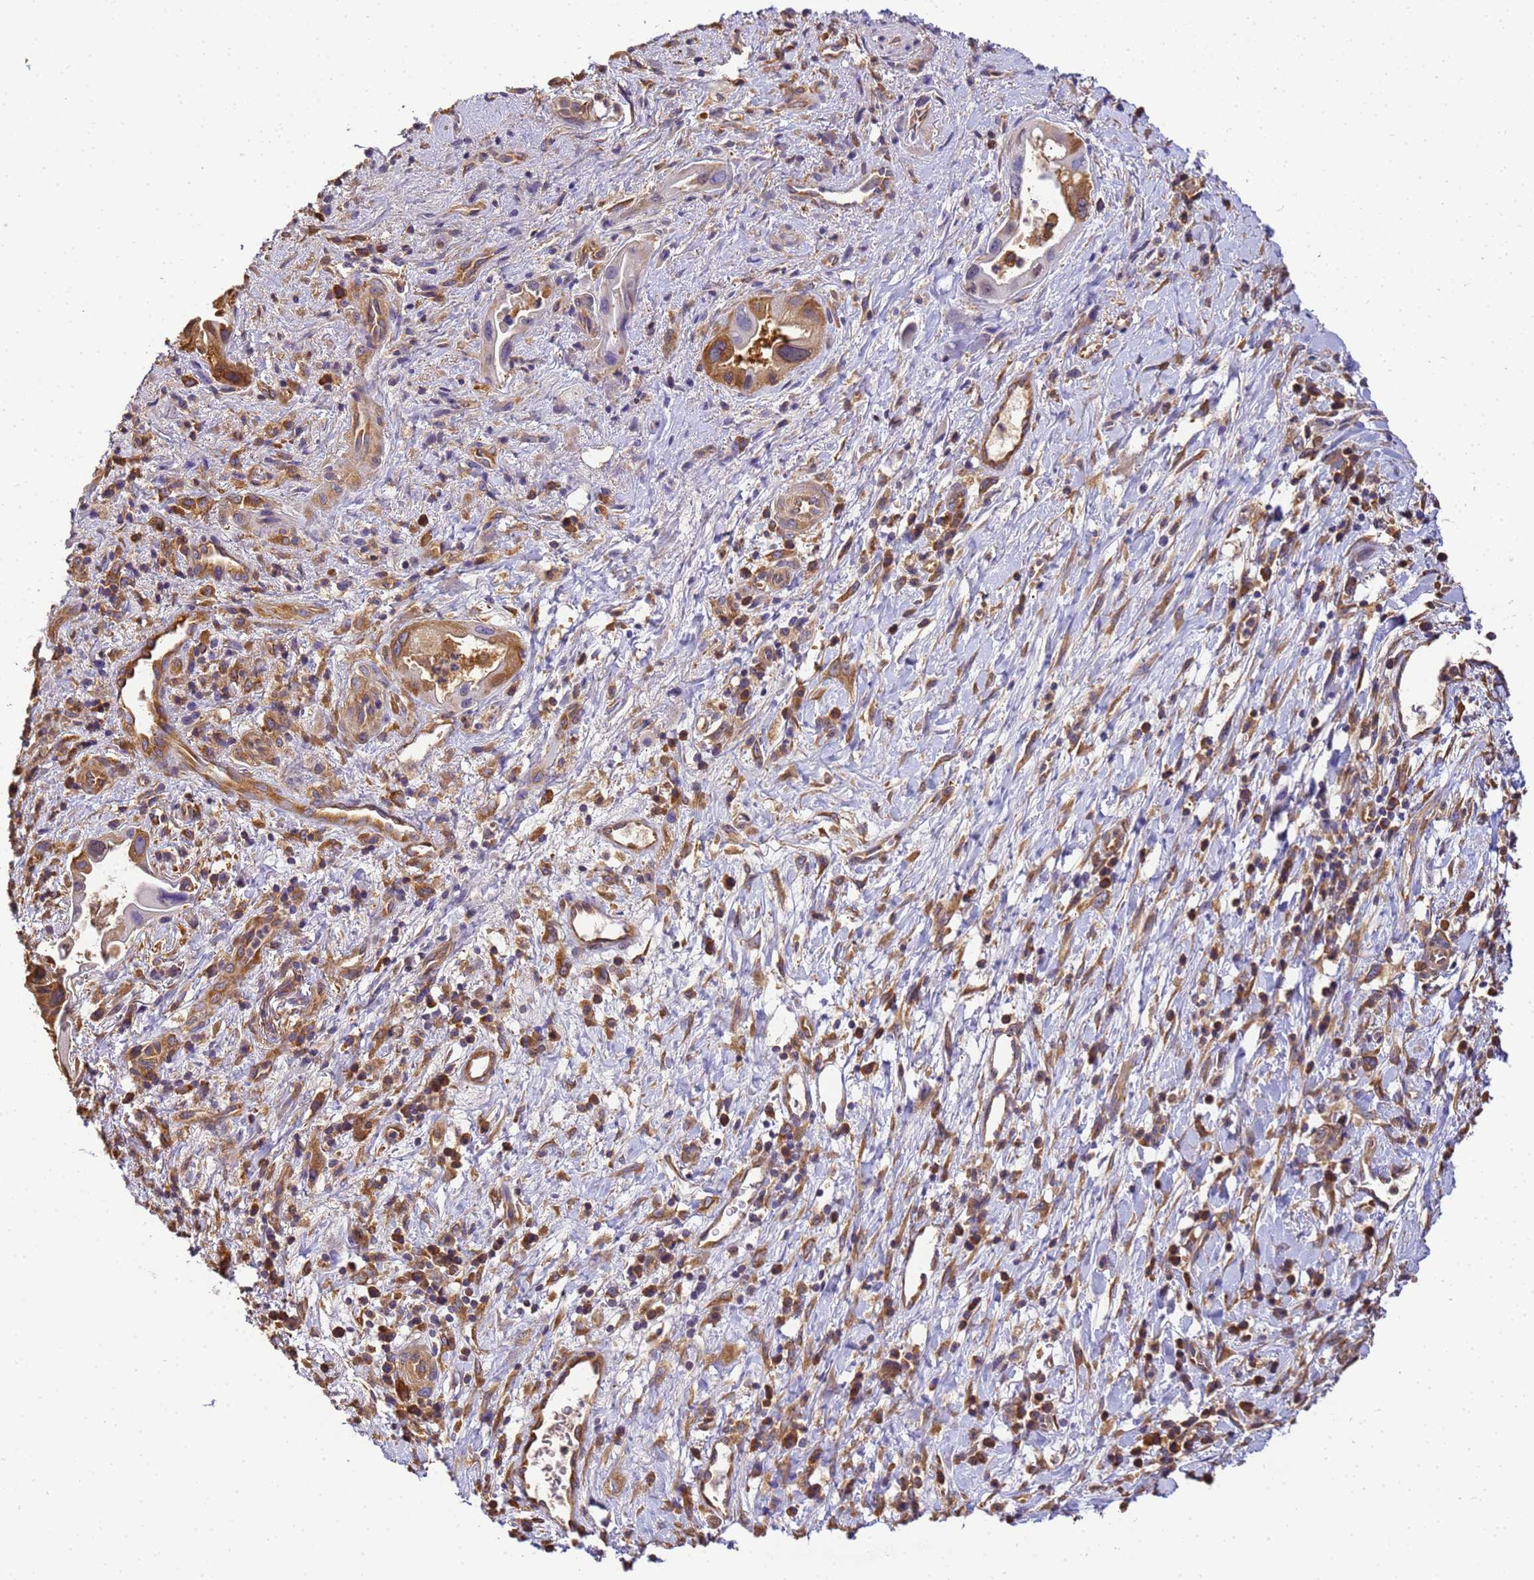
{"staining": {"intensity": "moderate", "quantity": "25%-75%", "location": "cytoplasmic/membranous"}, "tissue": "pancreatic cancer", "cell_type": "Tumor cells", "image_type": "cancer", "snomed": [{"axis": "morphology", "description": "Adenocarcinoma, NOS"}, {"axis": "topography", "description": "Pancreas"}], "caption": "A micrograph showing moderate cytoplasmic/membranous expression in approximately 25%-75% of tumor cells in pancreatic cancer (adenocarcinoma), as visualized by brown immunohistochemical staining.", "gene": "NARS1", "patient": {"sex": "female", "age": 77}}